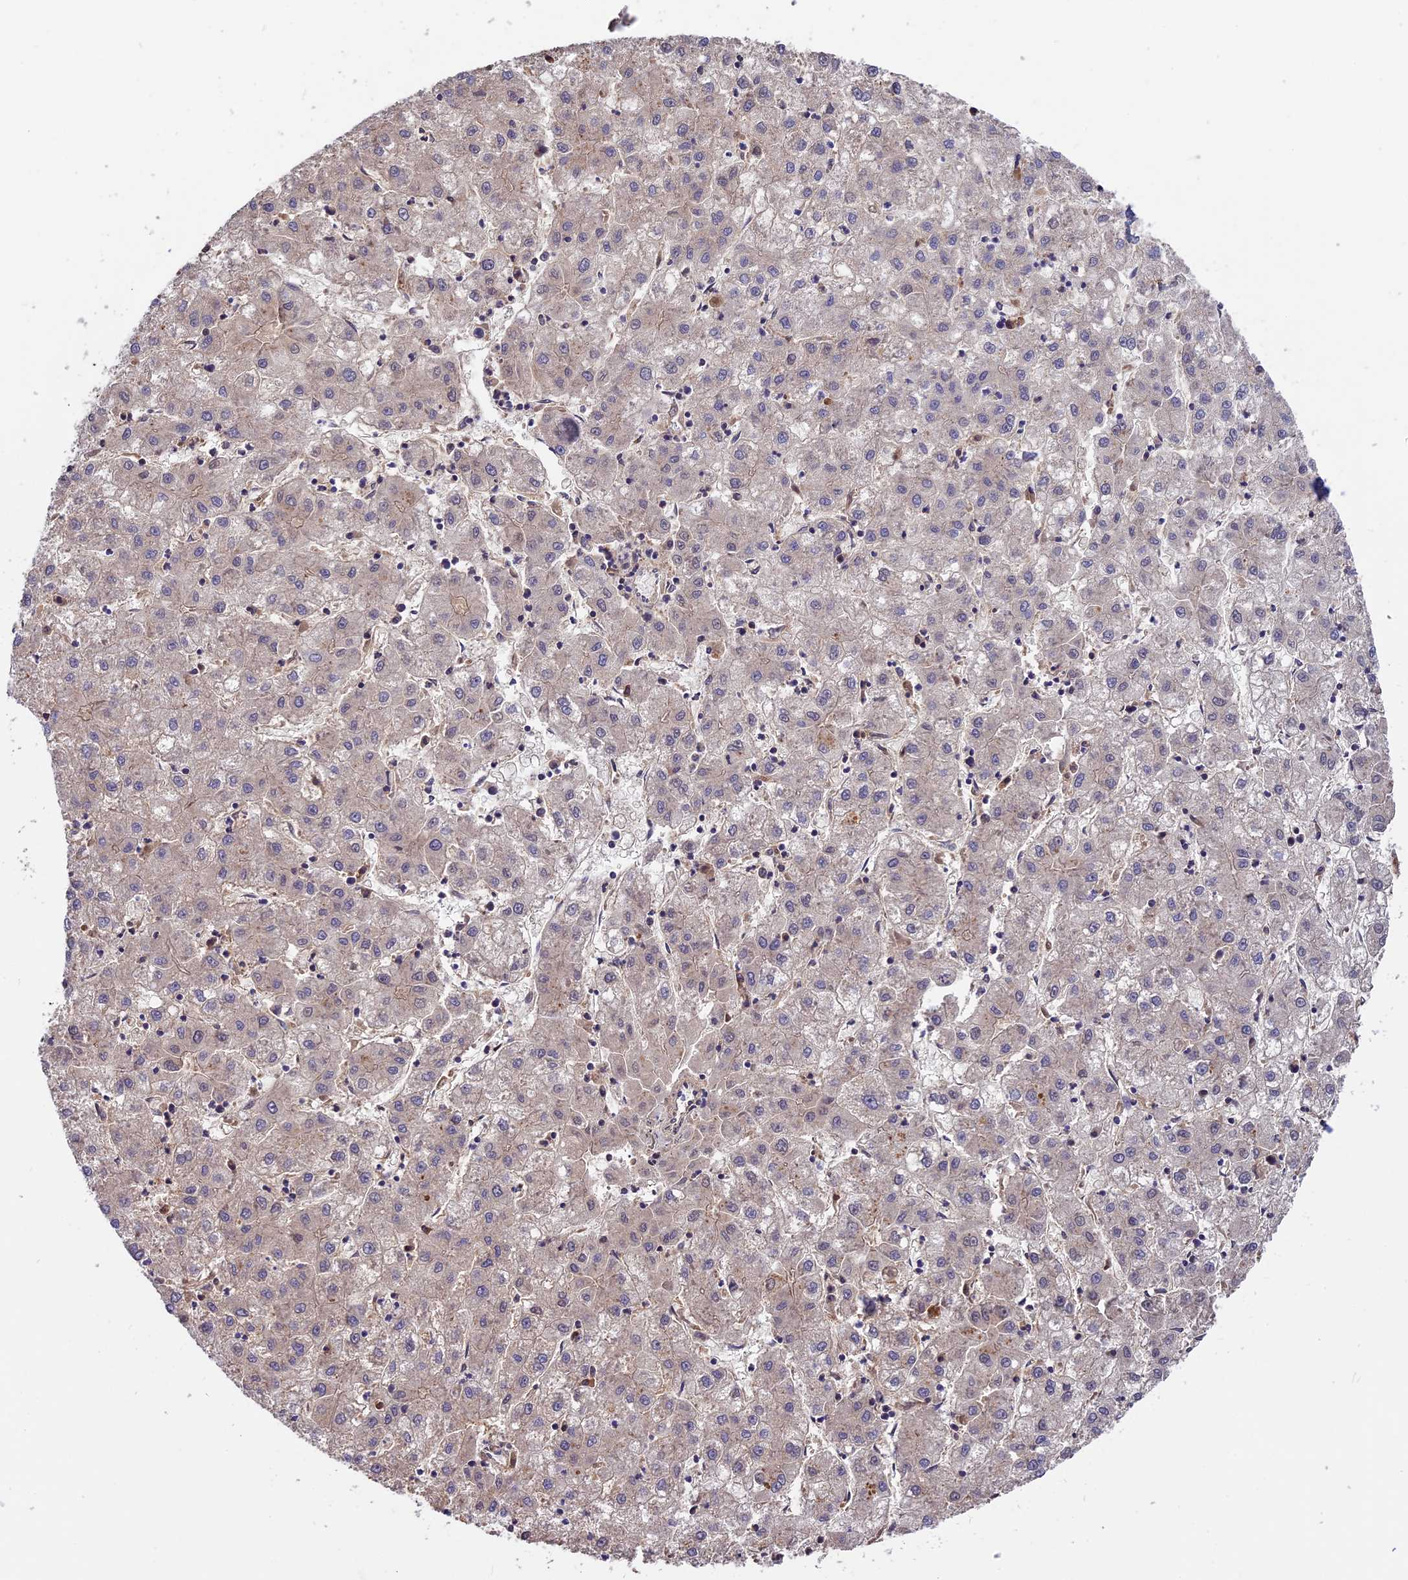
{"staining": {"intensity": "negative", "quantity": "none", "location": "none"}, "tissue": "liver cancer", "cell_type": "Tumor cells", "image_type": "cancer", "snomed": [{"axis": "morphology", "description": "Carcinoma, Hepatocellular, NOS"}, {"axis": "topography", "description": "Liver"}], "caption": "A photomicrograph of liver cancer (hepatocellular carcinoma) stained for a protein shows no brown staining in tumor cells. (Immunohistochemistry, brightfield microscopy, high magnification).", "gene": "SETD6", "patient": {"sex": "male", "age": 72}}